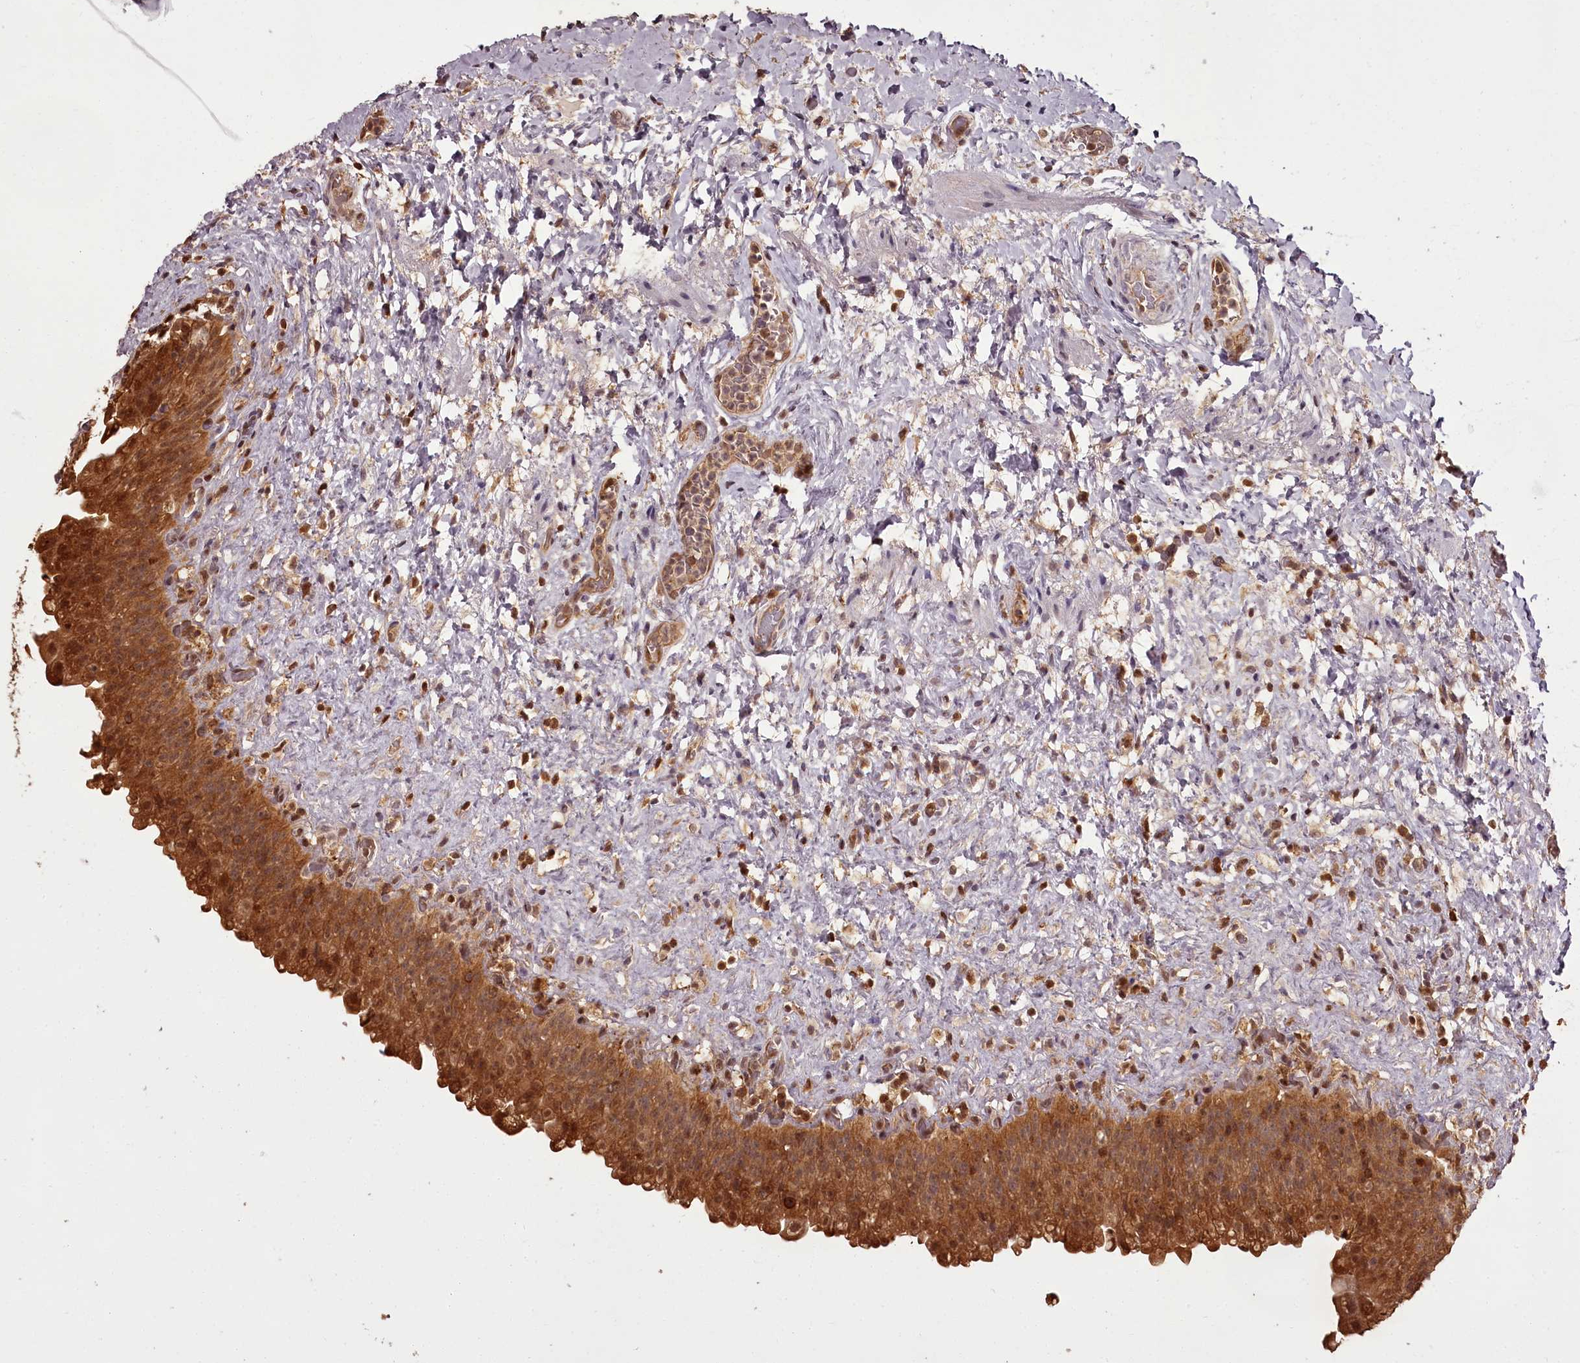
{"staining": {"intensity": "strong", "quantity": ">75%", "location": "cytoplasmic/membranous,nuclear"}, "tissue": "urinary bladder", "cell_type": "Urothelial cells", "image_type": "normal", "snomed": [{"axis": "morphology", "description": "Normal tissue, NOS"}, {"axis": "topography", "description": "Urinary bladder"}], "caption": "Immunohistochemical staining of unremarkable human urinary bladder displays strong cytoplasmic/membranous,nuclear protein positivity in approximately >75% of urothelial cells.", "gene": "NPRL2", "patient": {"sex": "female", "age": 27}}